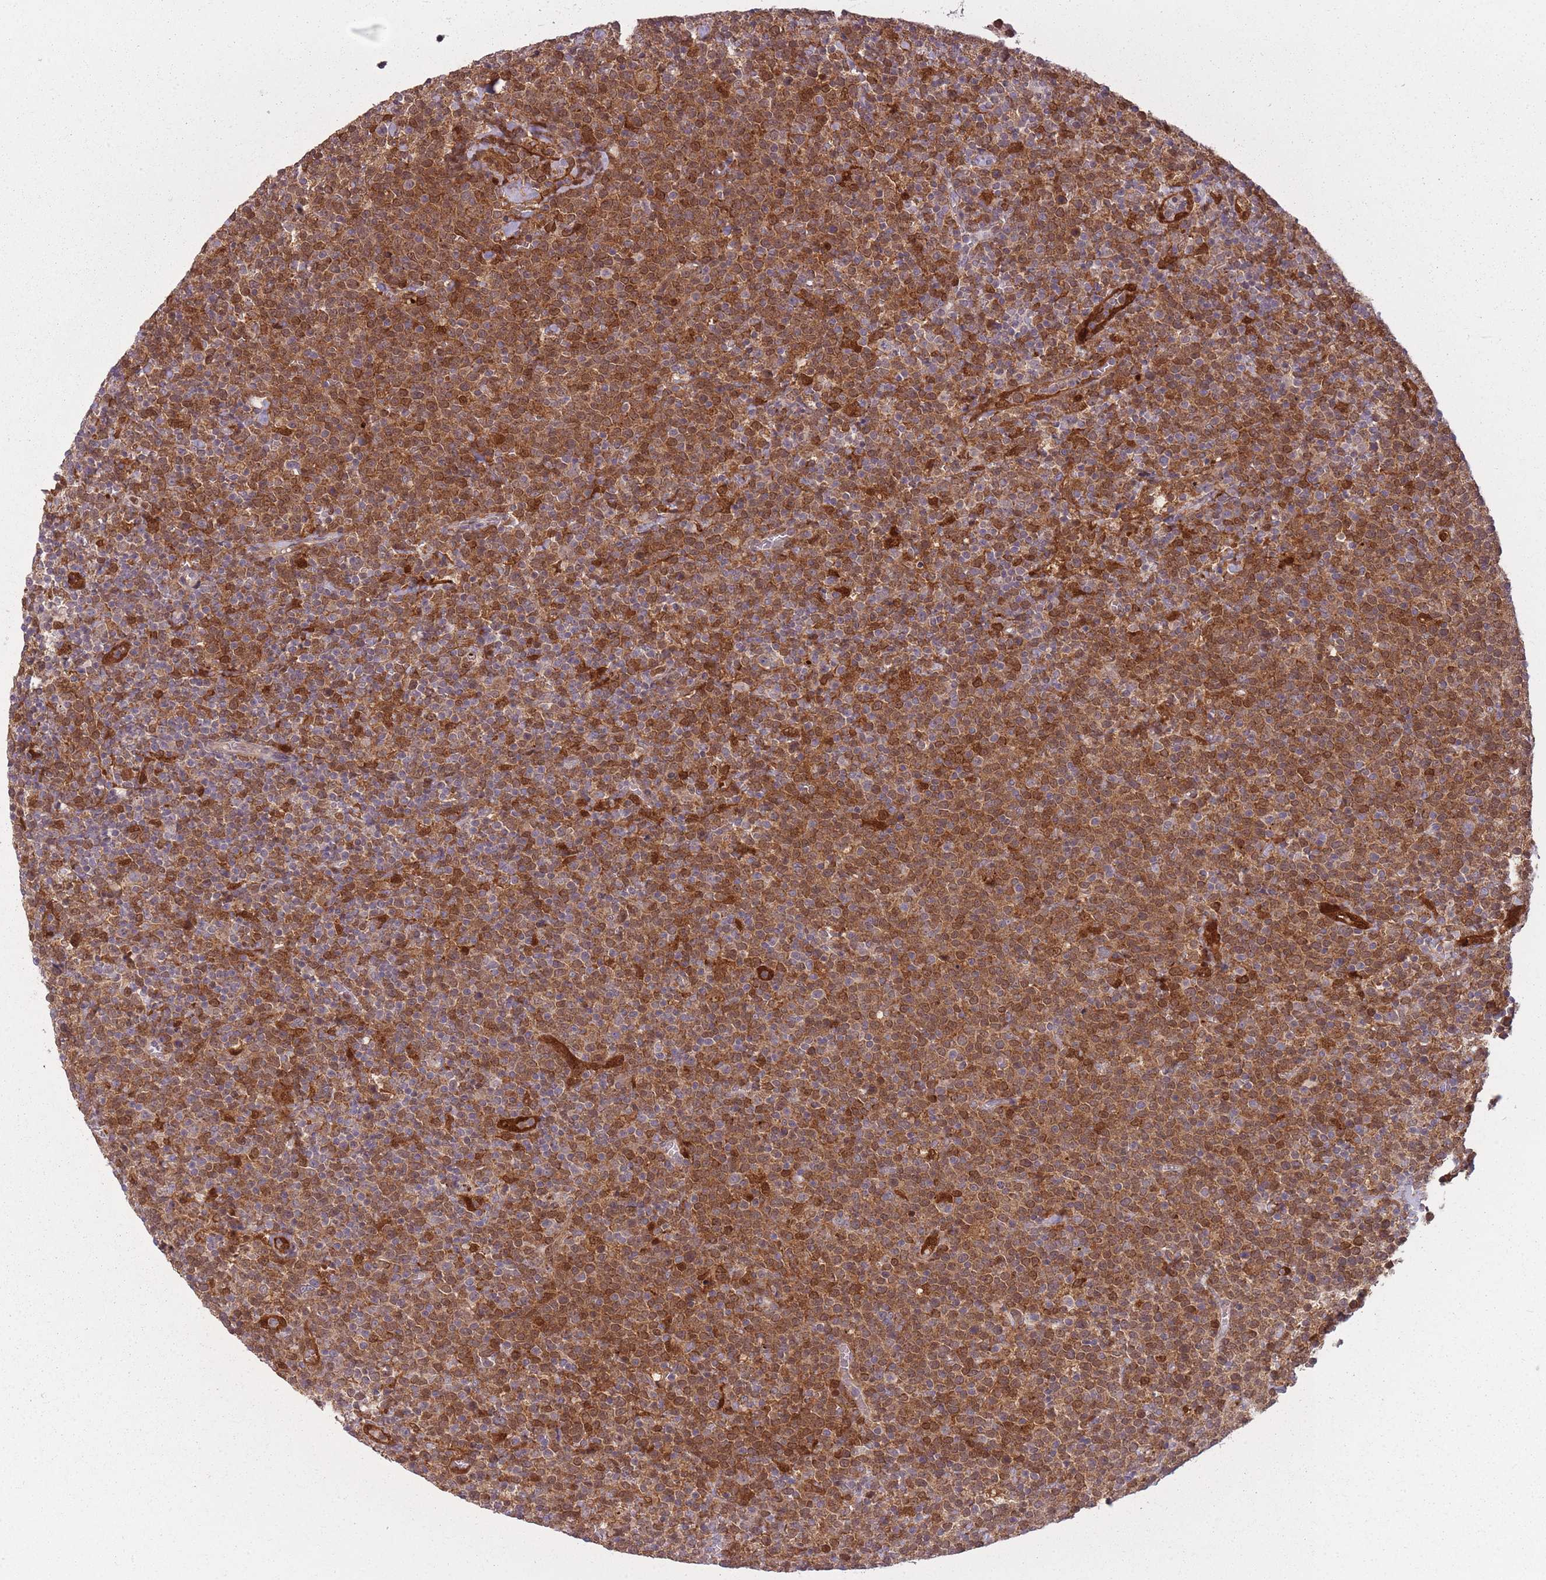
{"staining": {"intensity": "moderate", "quantity": ">75%", "location": "cytoplasmic/membranous"}, "tissue": "lymphoma", "cell_type": "Tumor cells", "image_type": "cancer", "snomed": [{"axis": "morphology", "description": "Malignant lymphoma, non-Hodgkin's type, High grade"}, {"axis": "topography", "description": "Lymph node"}], "caption": "Malignant lymphoma, non-Hodgkin's type (high-grade) tissue exhibits moderate cytoplasmic/membranous expression in approximately >75% of tumor cells, visualized by immunohistochemistry.", "gene": "LGALS9", "patient": {"sex": "male", "age": 61}}